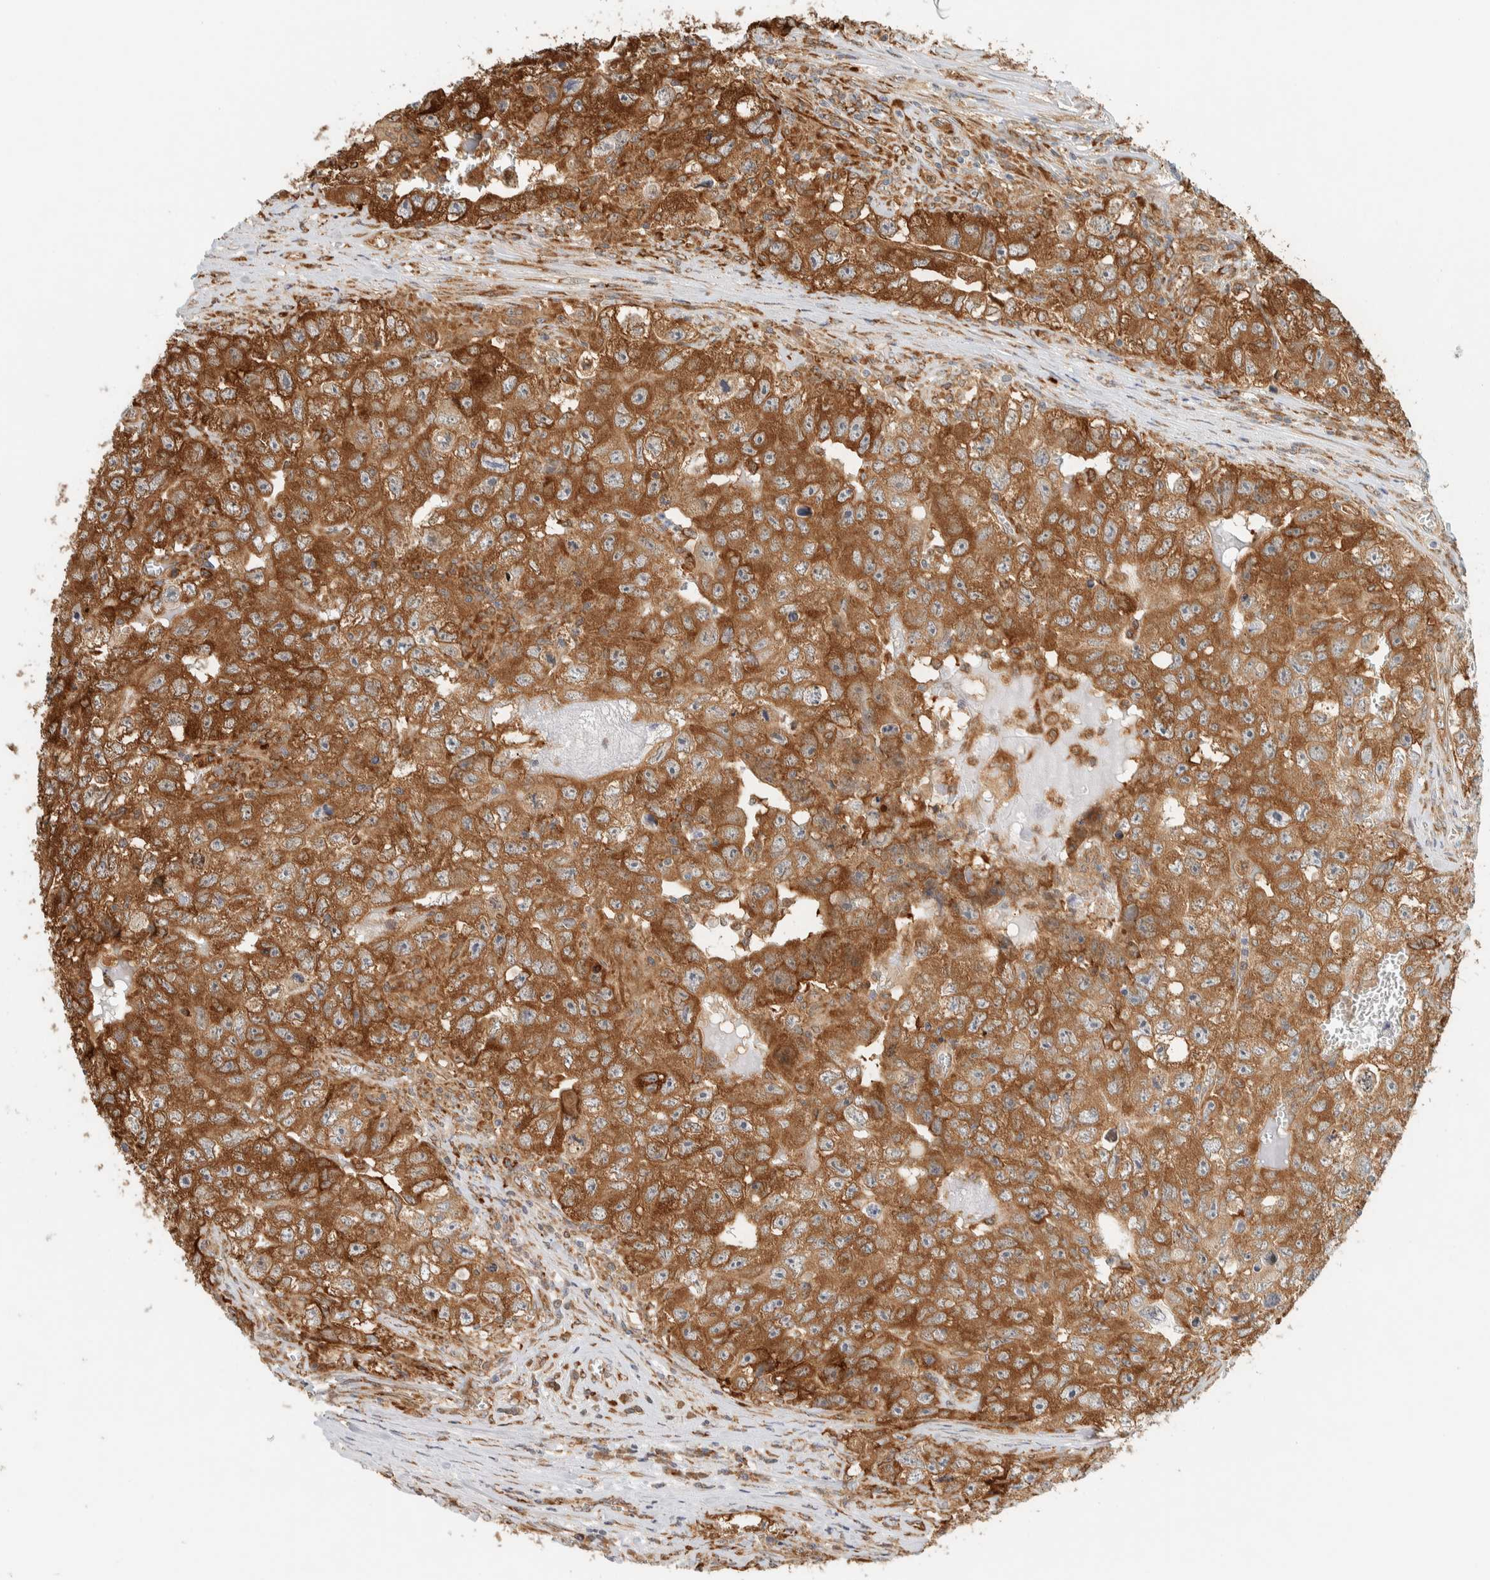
{"staining": {"intensity": "moderate", "quantity": ">75%", "location": "cytoplasmic/membranous"}, "tissue": "testis cancer", "cell_type": "Tumor cells", "image_type": "cancer", "snomed": [{"axis": "morphology", "description": "Seminoma, NOS"}, {"axis": "morphology", "description": "Carcinoma, Embryonal, NOS"}, {"axis": "topography", "description": "Testis"}], "caption": "A medium amount of moderate cytoplasmic/membranous expression is seen in about >75% of tumor cells in testis cancer tissue.", "gene": "LLGL2", "patient": {"sex": "male", "age": 43}}